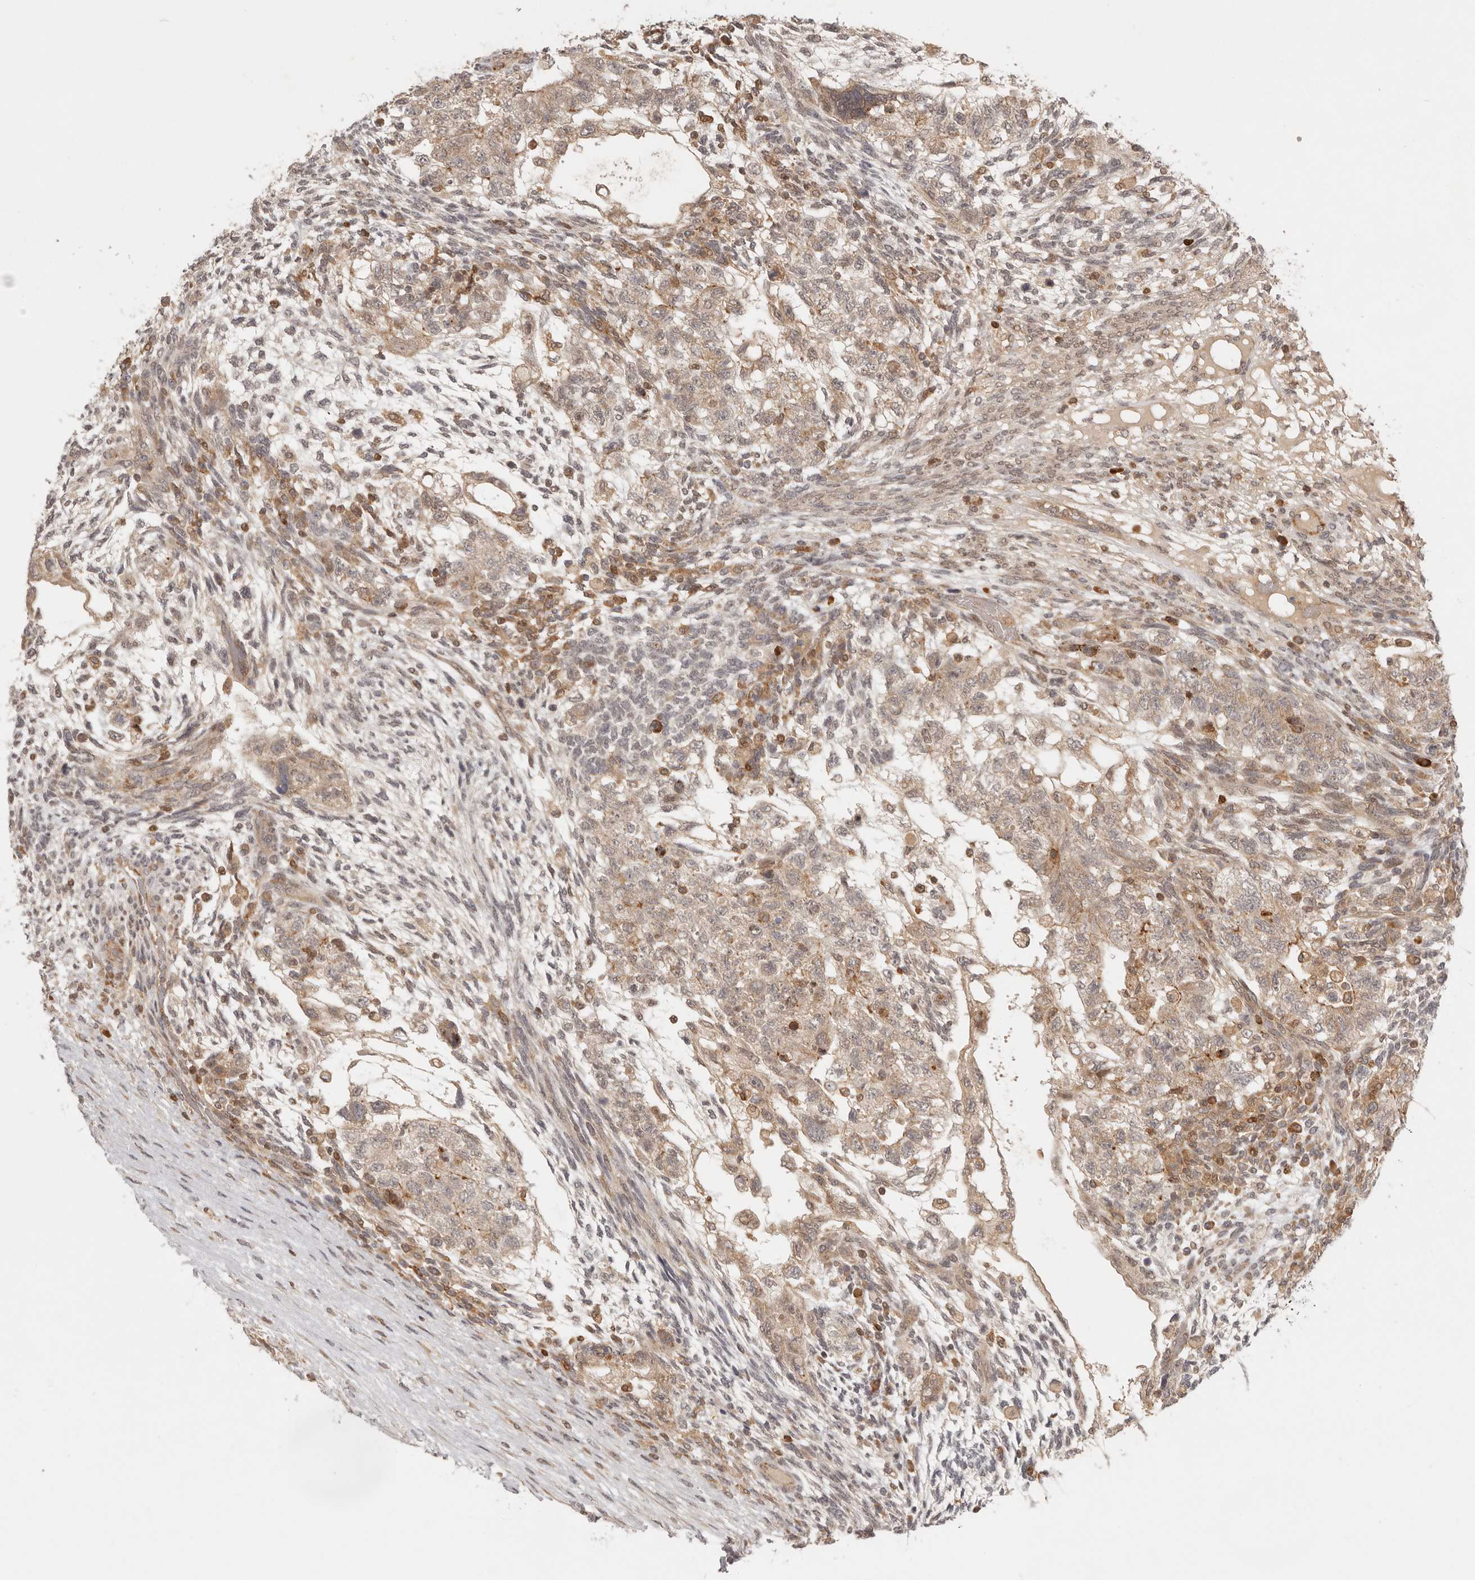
{"staining": {"intensity": "weak", "quantity": ">75%", "location": "cytoplasmic/membranous"}, "tissue": "testis cancer", "cell_type": "Tumor cells", "image_type": "cancer", "snomed": [{"axis": "morphology", "description": "Normal tissue, NOS"}, {"axis": "morphology", "description": "Carcinoma, Embryonal, NOS"}, {"axis": "topography", "description": "Testis"}], "caption": "Protein expression analysis of testis cancer demonstrates weak cytoplasmic/membranous positivity in about >75% of tumor cells. Nuclei are stained in blue.", "gene": "AHDC1", "patient": {"sex": "male", "age": 36}}